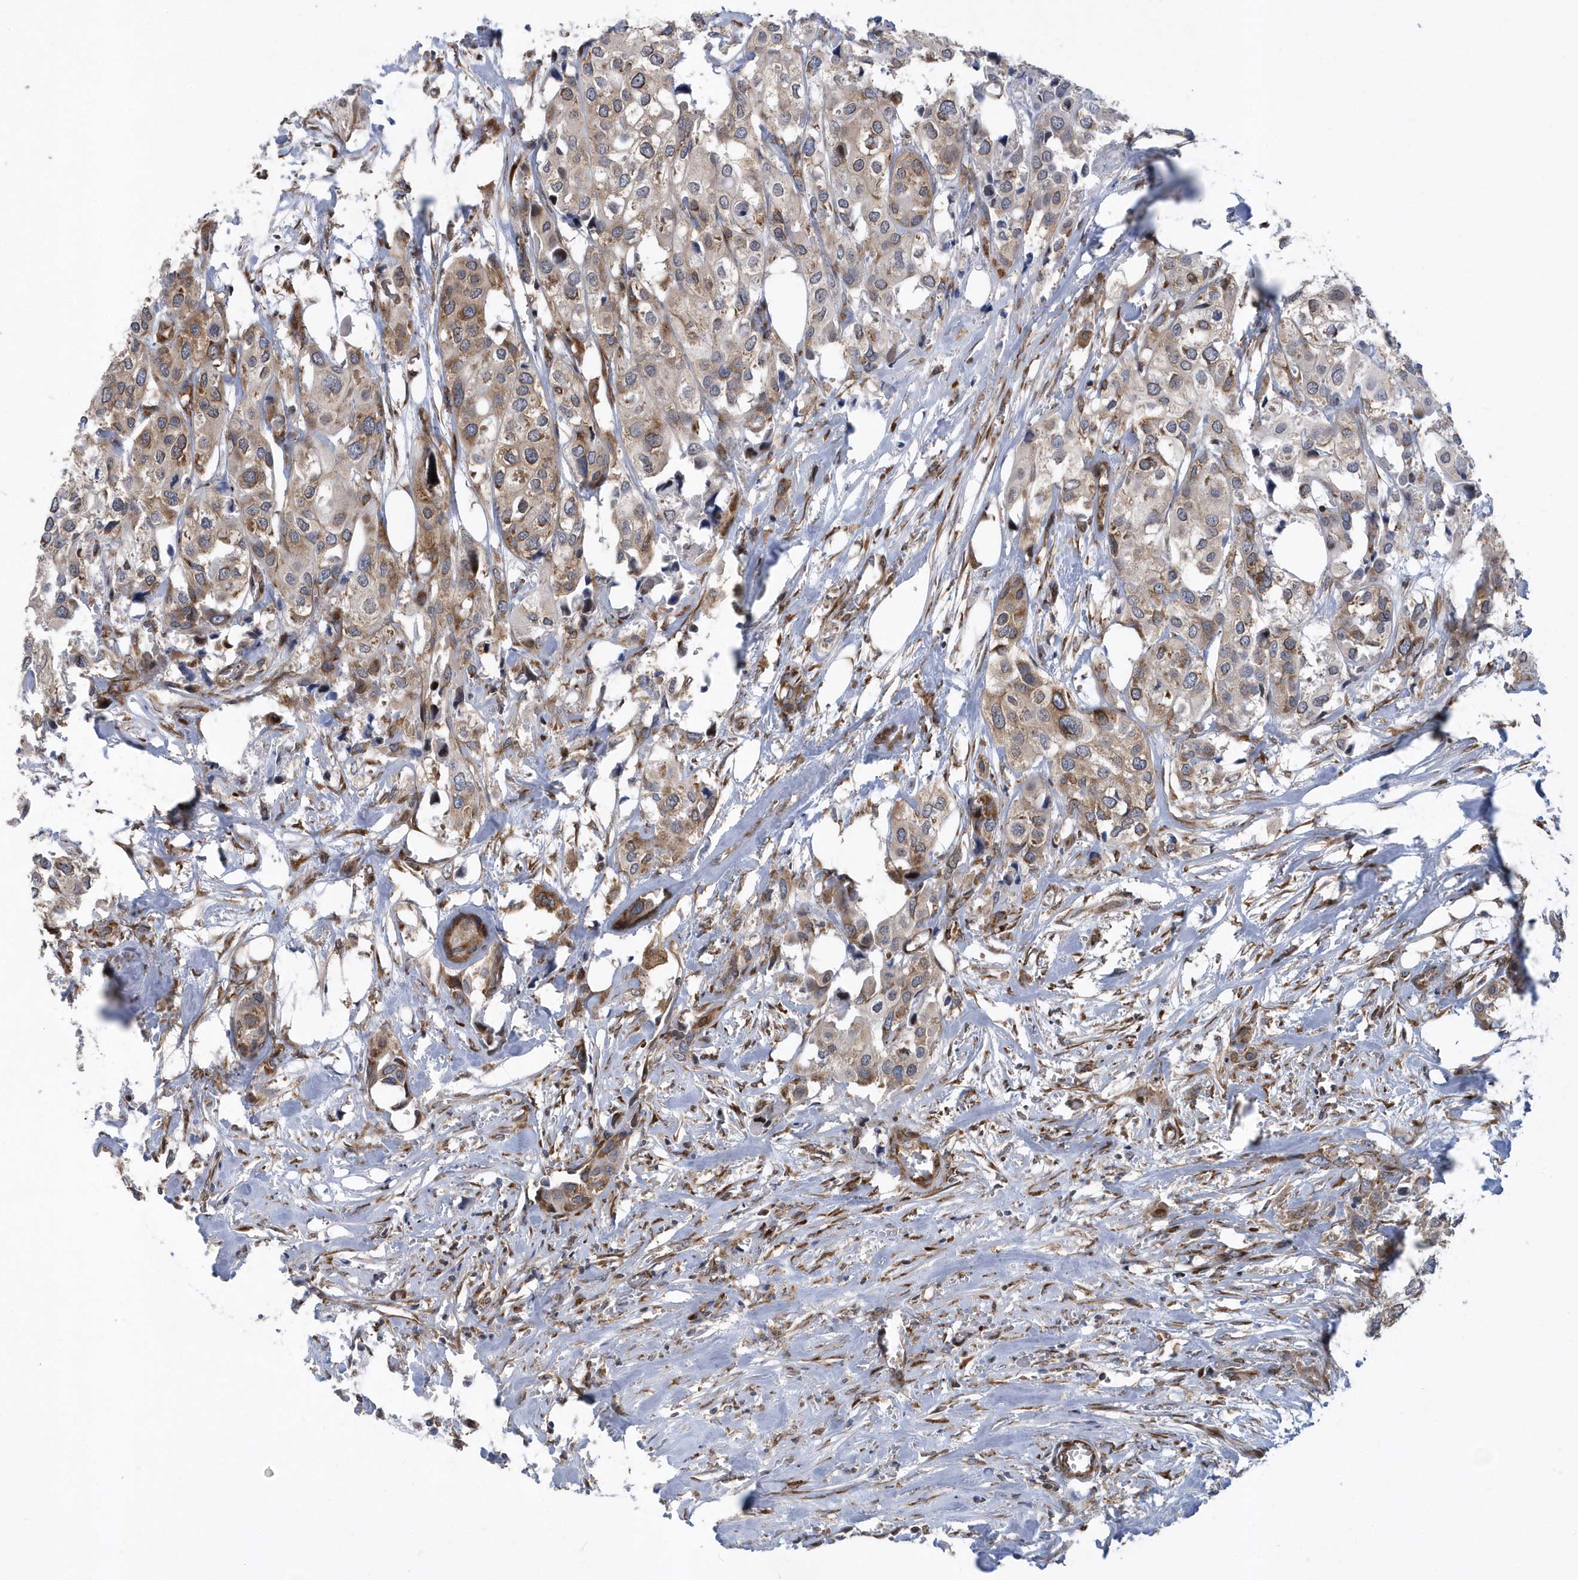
{"staining": {"intensity": "weak", "quantity": "25%-75%", "location": "cytoplasmic/membranous"}, "tissue": "urothelial cancer", "cell_type": "Tumor cells", "image_type": "cancer", "snomed": [{"axis": "morphology", "description": "Urothelial carcinoma, High grade"}, {"axis": "topography", "description": "Urinary bladder"}], "caption": "Tumor cells exhibit low levels of weak cytoplasmic/membranous staining in approximately 25%-75% of cells in urothelial carcinoma (high-grade). The staining was performed using DAB to visualize the protein expression in brown, while the nuclei were stained in blue with hematoxylin (Magnification: 20x).", "gene": "PHF1", "patient": {"sex": "male", "age": 64}}